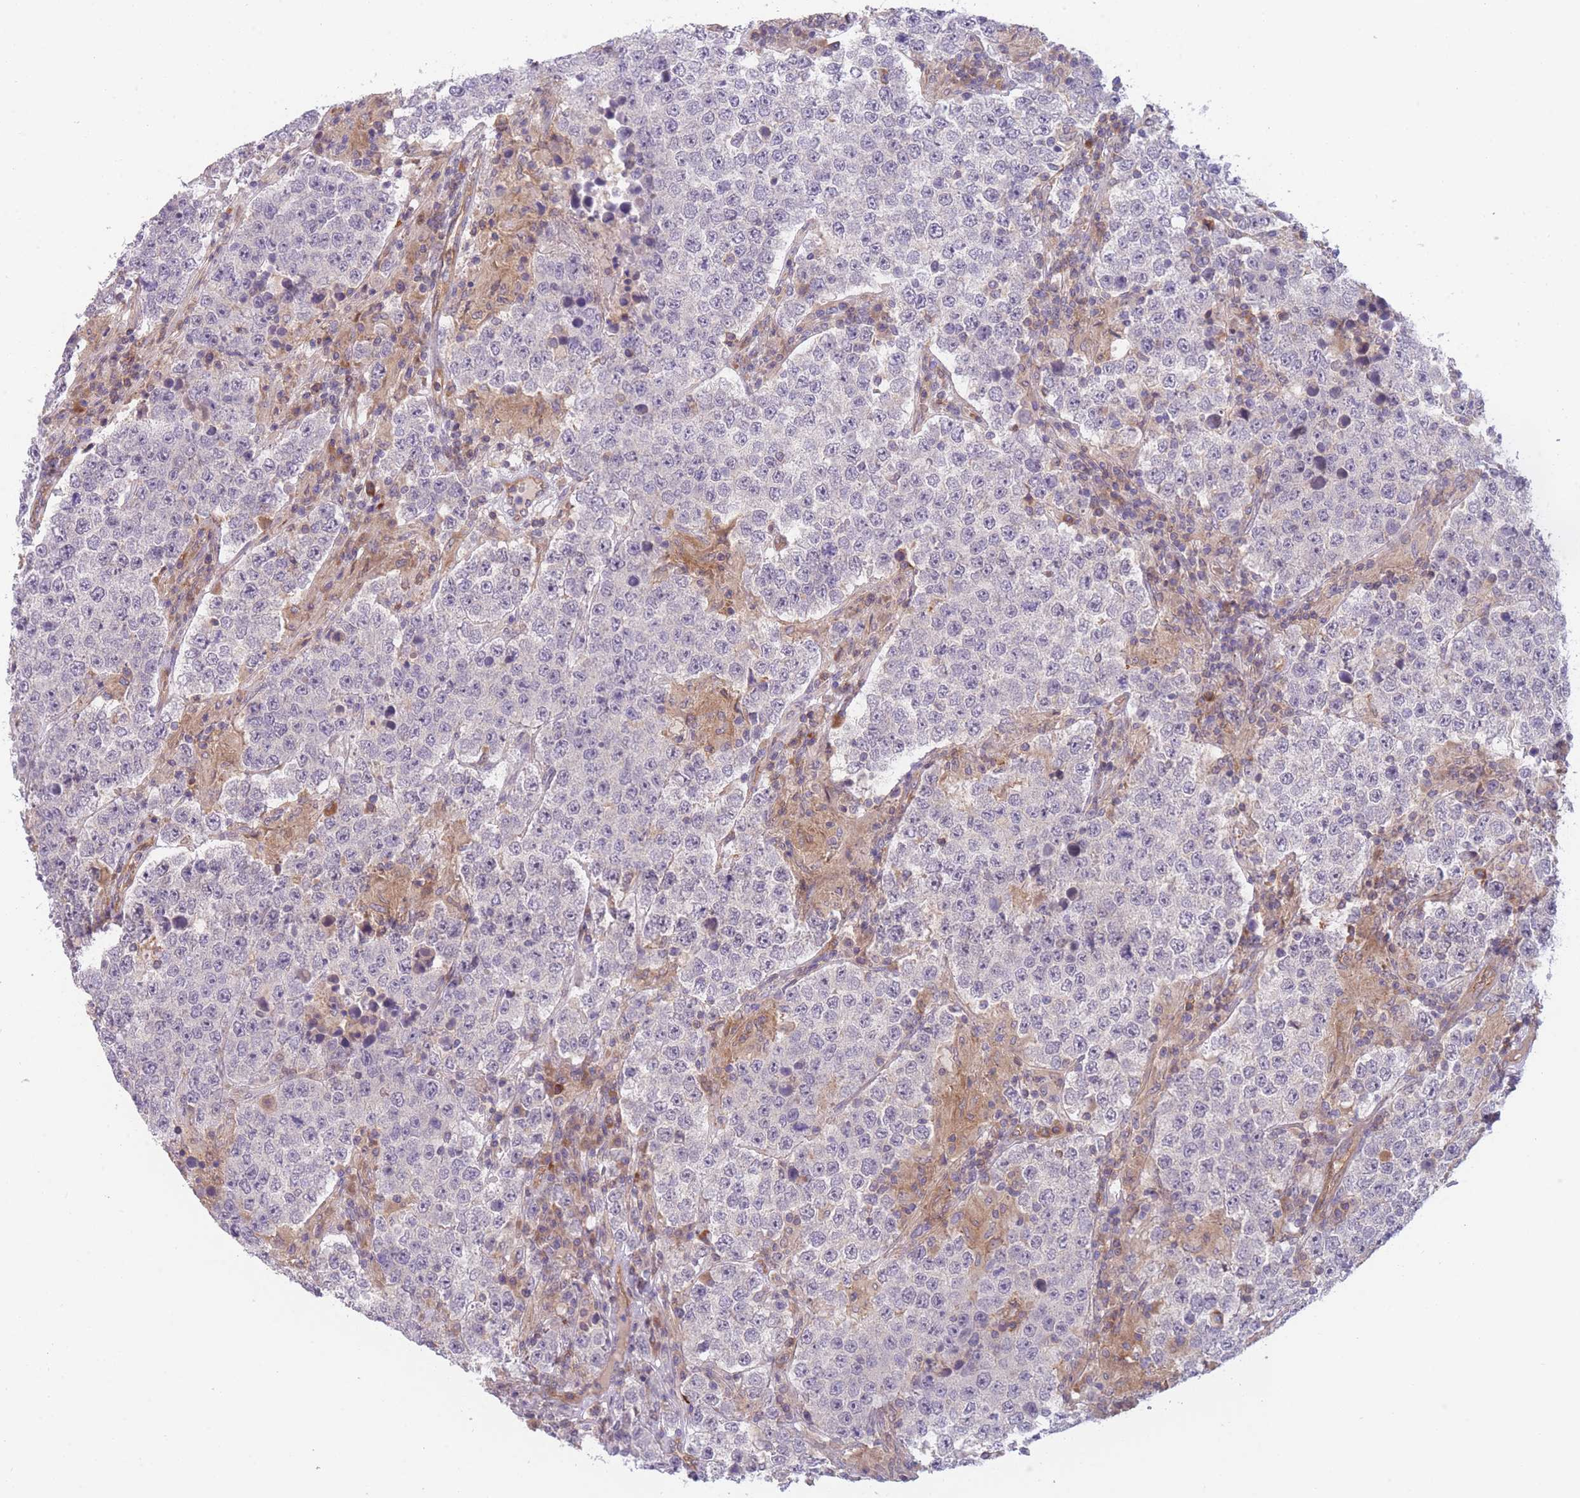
{"staining": {"intensity": "negative", "quantity": "none", "location": "none"}, "tissue": "testis cancer", "cell_type": "Tumor cells", "image_type": "cancer", "snomed": [{"axis": "morphology", "description": "Normal tissue, NOS"}, {"axis": "morphology", "description": "Urothelial carcinoma, High grade"}, {"axis": "morphology", "description": "Seminoma, NOS"}, {"axis": "morphology", "description": "Carcinoma, Embryonal, NOS"}, {"axis": "topography", "description": "Urinary bladder"}, {"axis": "topography", "description": "Testis"}], "caption": "An immunohistochemistry (IHC) image of testis cancer (embryonal carcinoma) is shown. There is no staining in tumor cells of testis cancer (embryonal carcinoma).", "gene": "WDR93", "patient": {"sex": "male", "age": 41}}